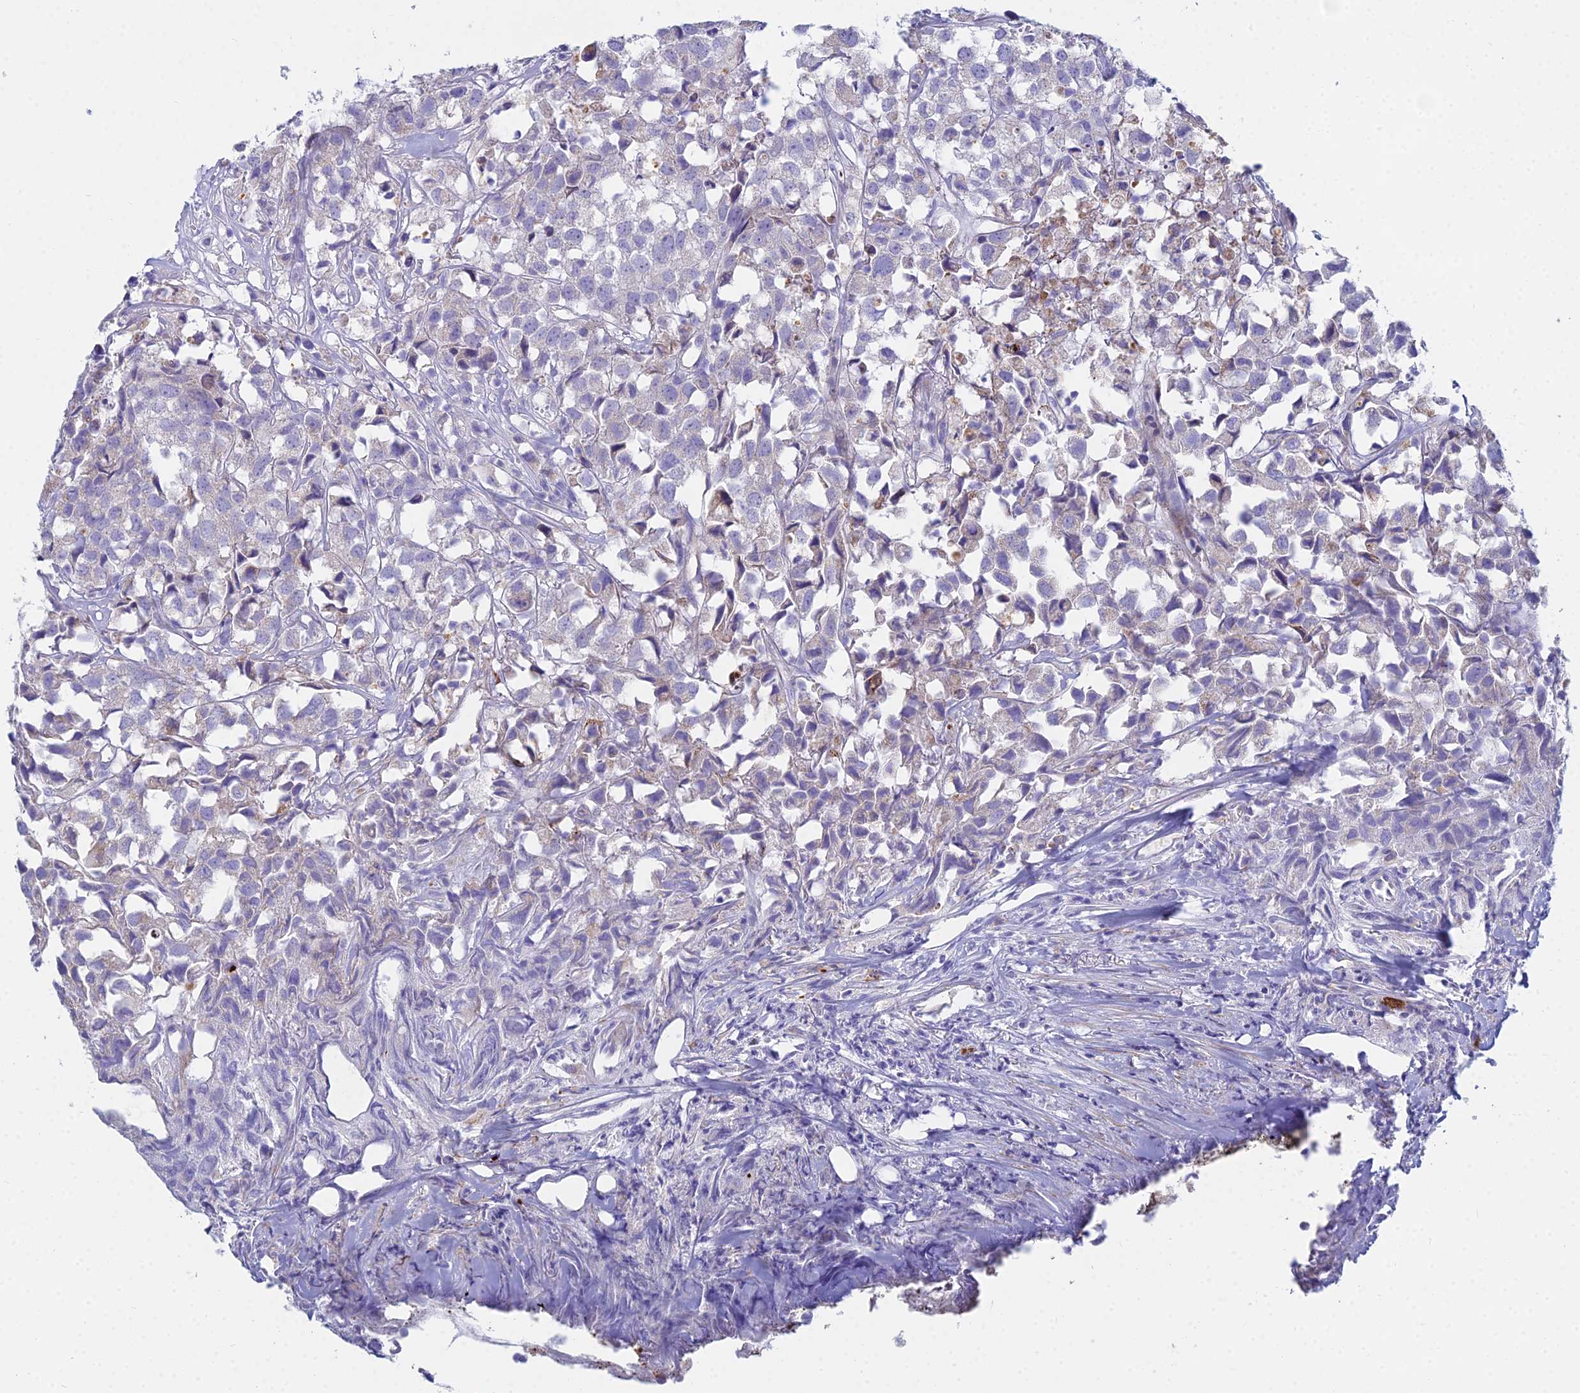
{"staining": {"intensity": "negative", "quantity": "none", "location": "none"}, "tissue": "urothelial cancer", "cell_type": "Tumor cells", "image_type": "cancer", "snomed": [{"axis": "morphology", "description": "Urothelial carcinoma, High grade"}, {"axis": "topography", "description": "Urinary bladder"}], "caption": "There is no significant staining in tumor cells of urothelial cancer.", "gene": "PRR13", "patient": {"sex": "female", "age": 75}}